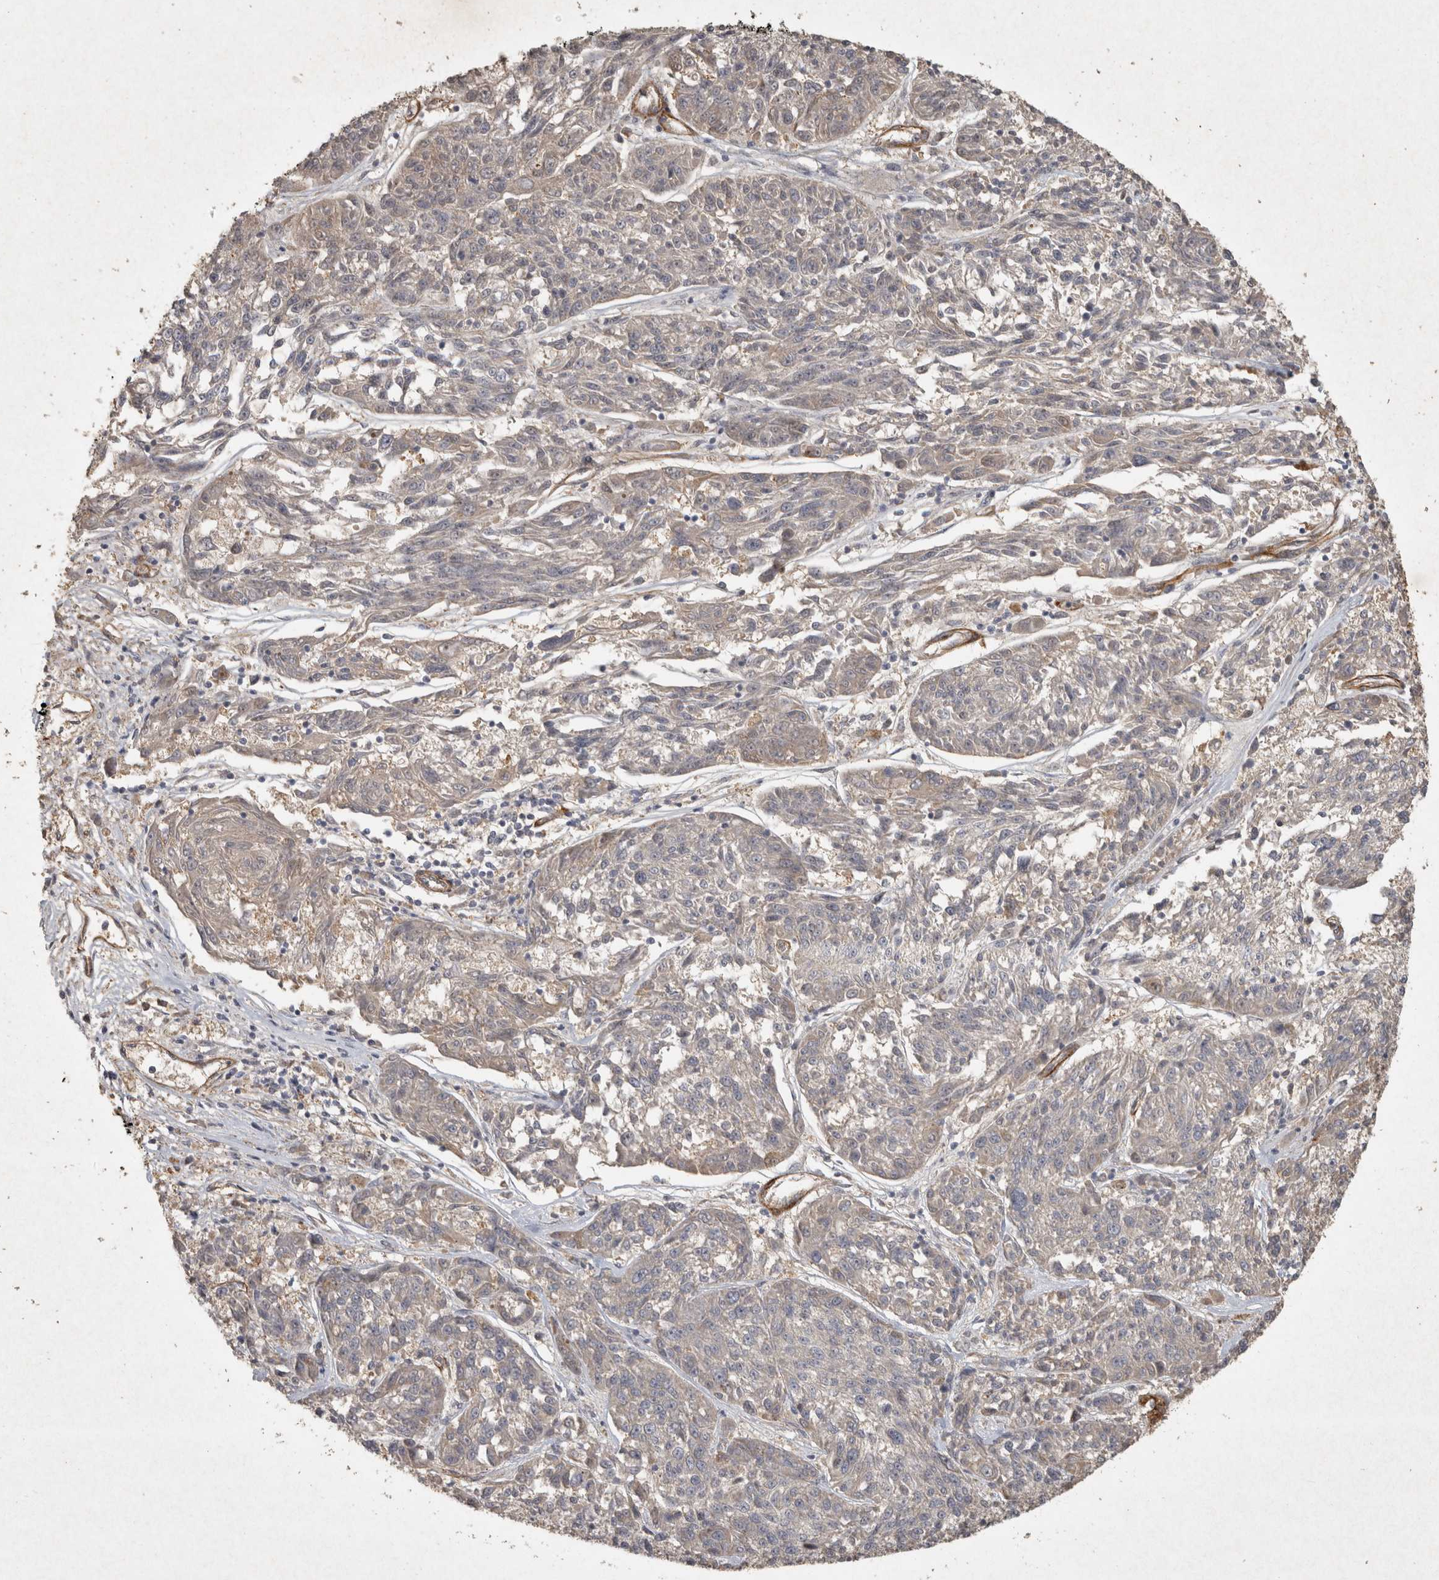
{"staining": {"intensity": "weak", "quantity": "<25%", "location": "cytoplasmic/membranous"}, "tissue": "melanoma", "cell_type": "Tumor cells", "image_type": "cancer", "snomed": [{"axis": "morphology", "description": "Malignant melanoma, NOS"}, {"axis": "topography", "description": "Skin"}], "caption": "Tumor cells show no significant staining in melanoma.", "gene": "OSTN", "patient": {"sex": "male", "age": 53}}